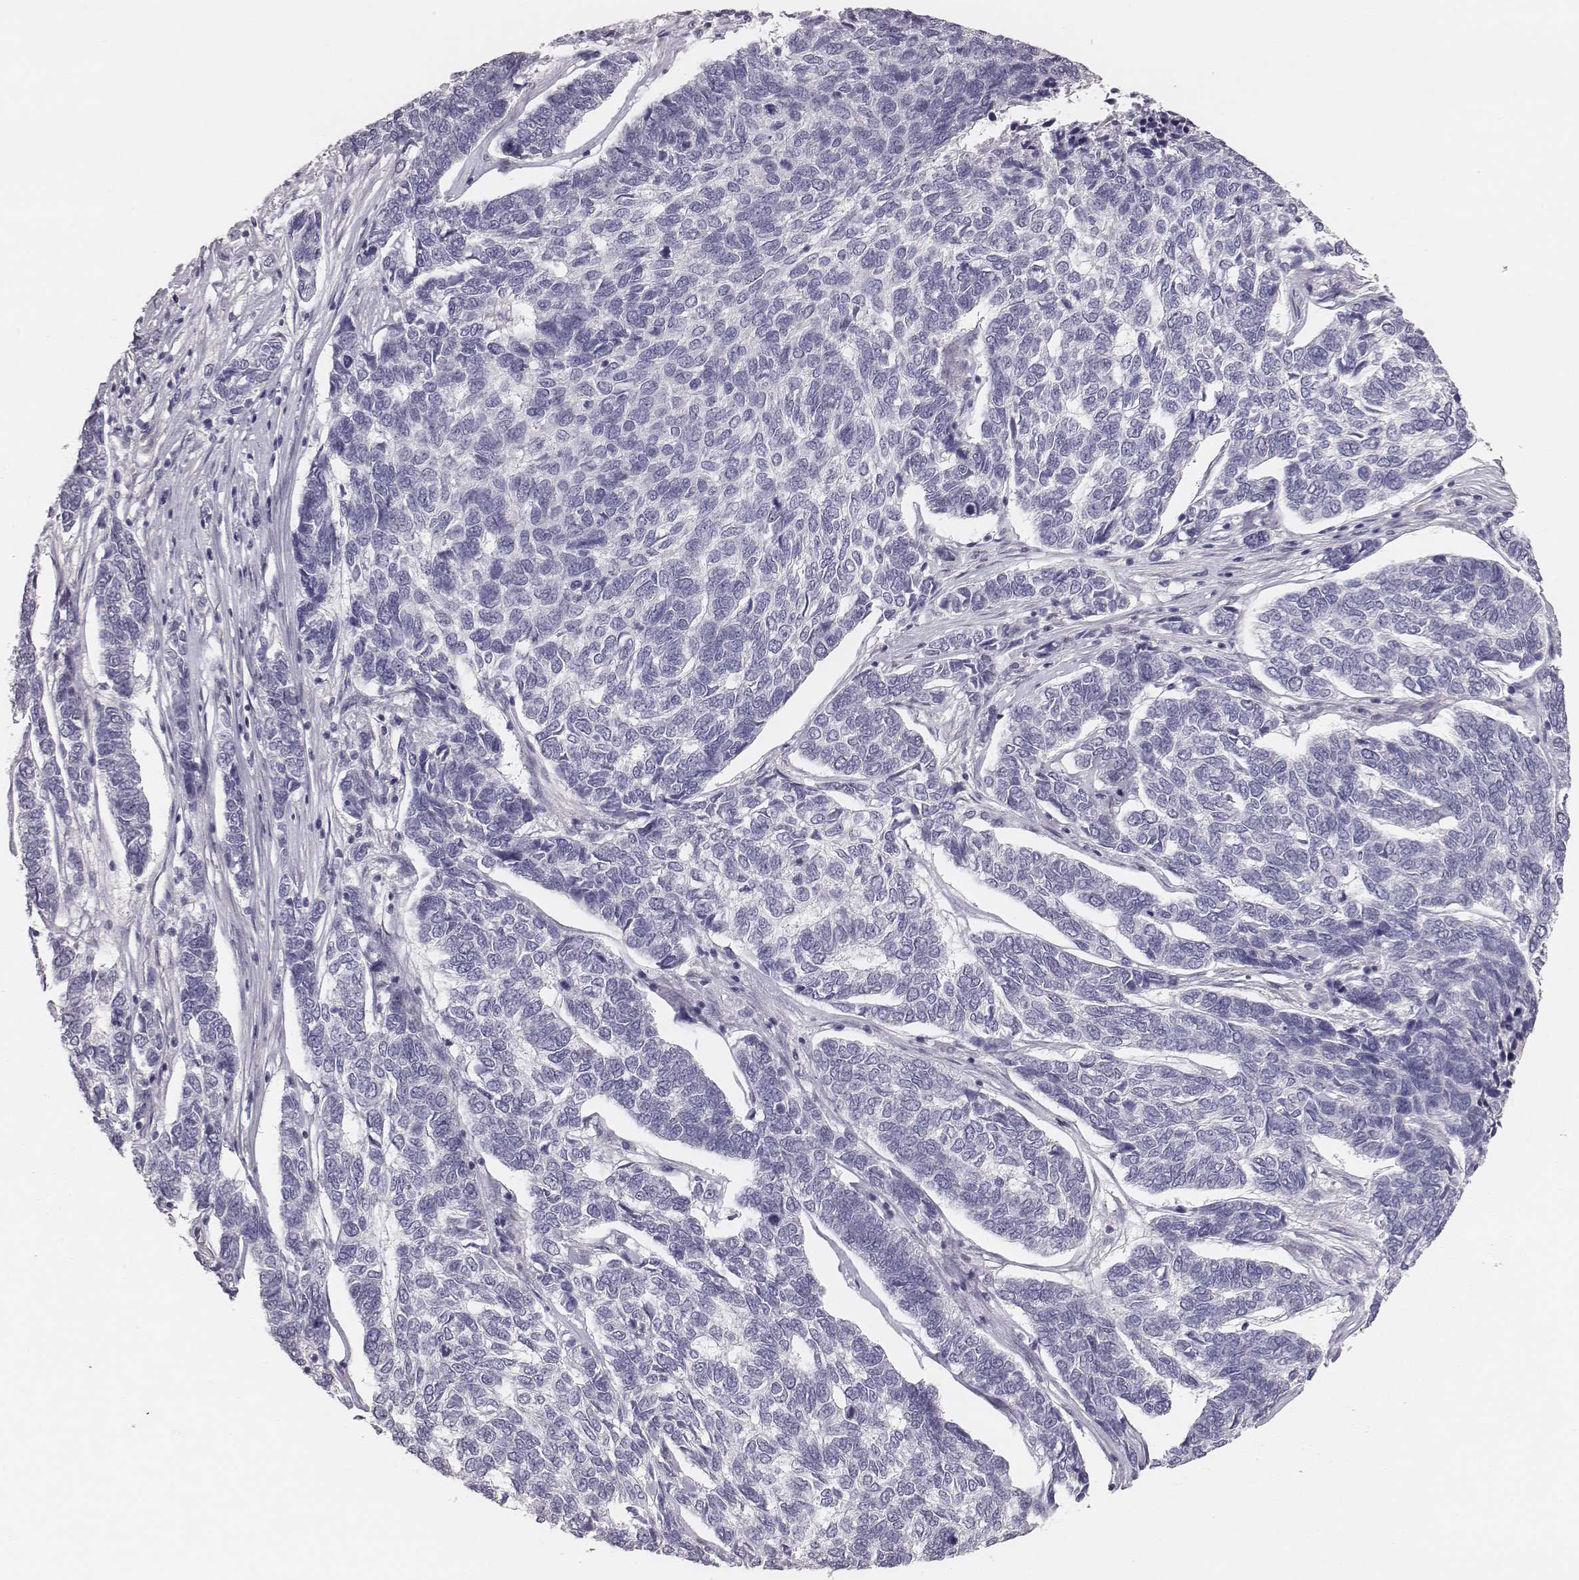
{"staining": {"intensity": "negative", "quantity": "none", "location": "none"}, "tissue": "skin cancer", "cell_type": "Tumor cells", "image_type": "cancer", "snomed": [{"axis": "morphology", "description": "Basal cell carcinoma"}, {"axis": "topography", "description": "Skin"}], "caption": "A histopathology image of human skin cancer is negative for staining in tumor cells. (Brightfield microscopy of DAB IHC at high magnification).", "gene": "MYH6", "patient": {"sex": "female", "age": 65}}